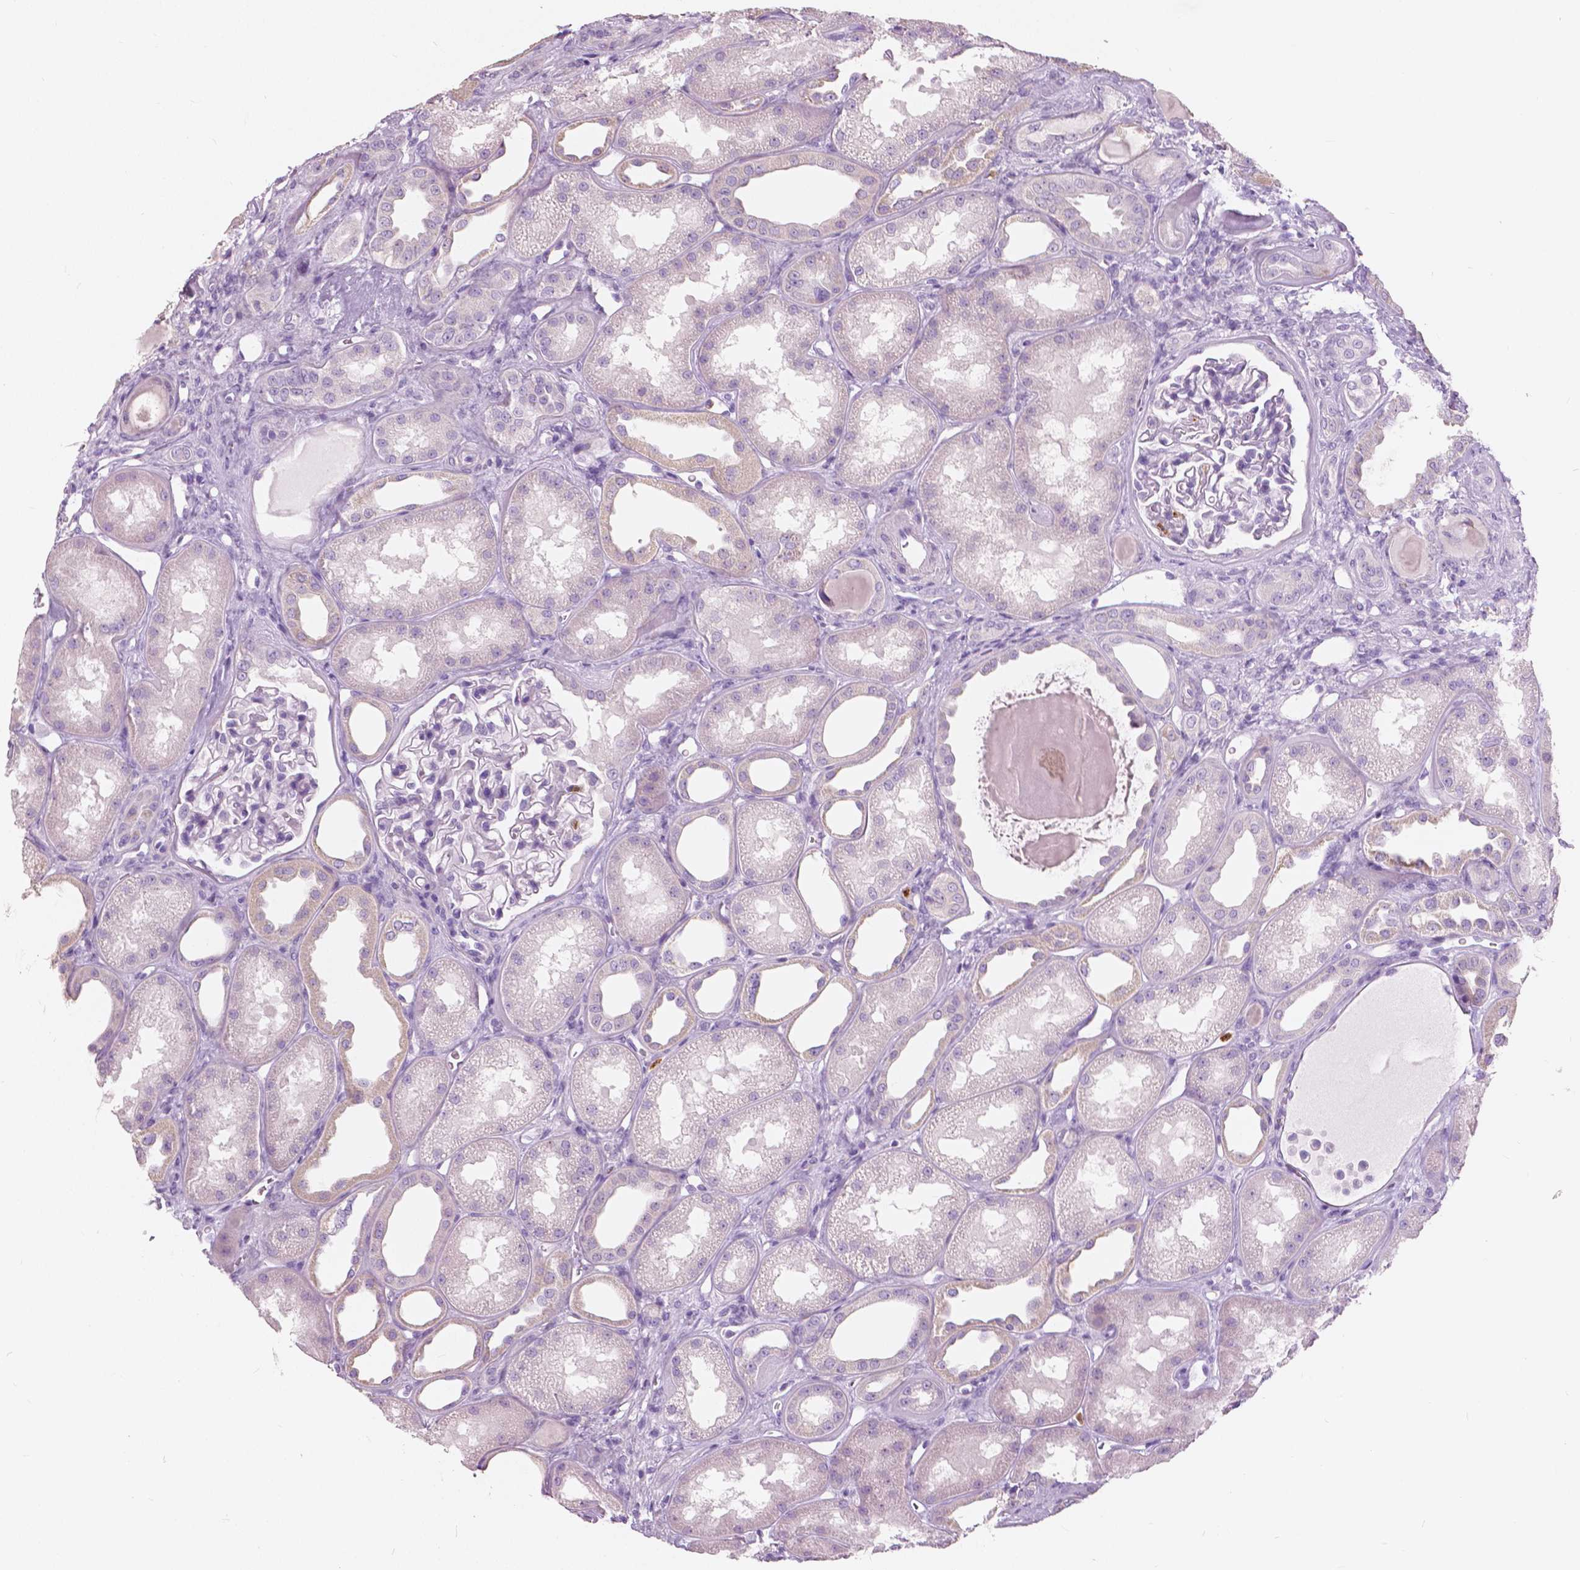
{"staining": {"intensity": "negative", "quantity": "none", "location": "none"}, "tissue": "kidney", "cell_type": "Cells in glomeruli", "image_type": "normal", "snomed": [{"axis": "morphology", "description": "Normal tissue, NOS"}, {"axis": "topography", "description": "Kidney"}], "caption": "Immunohistochemistry of normal human kidney displays no staining in cells in glomeruli.", "gene": "CXCR2", "patient": {"sex": "male", "age": 61}}